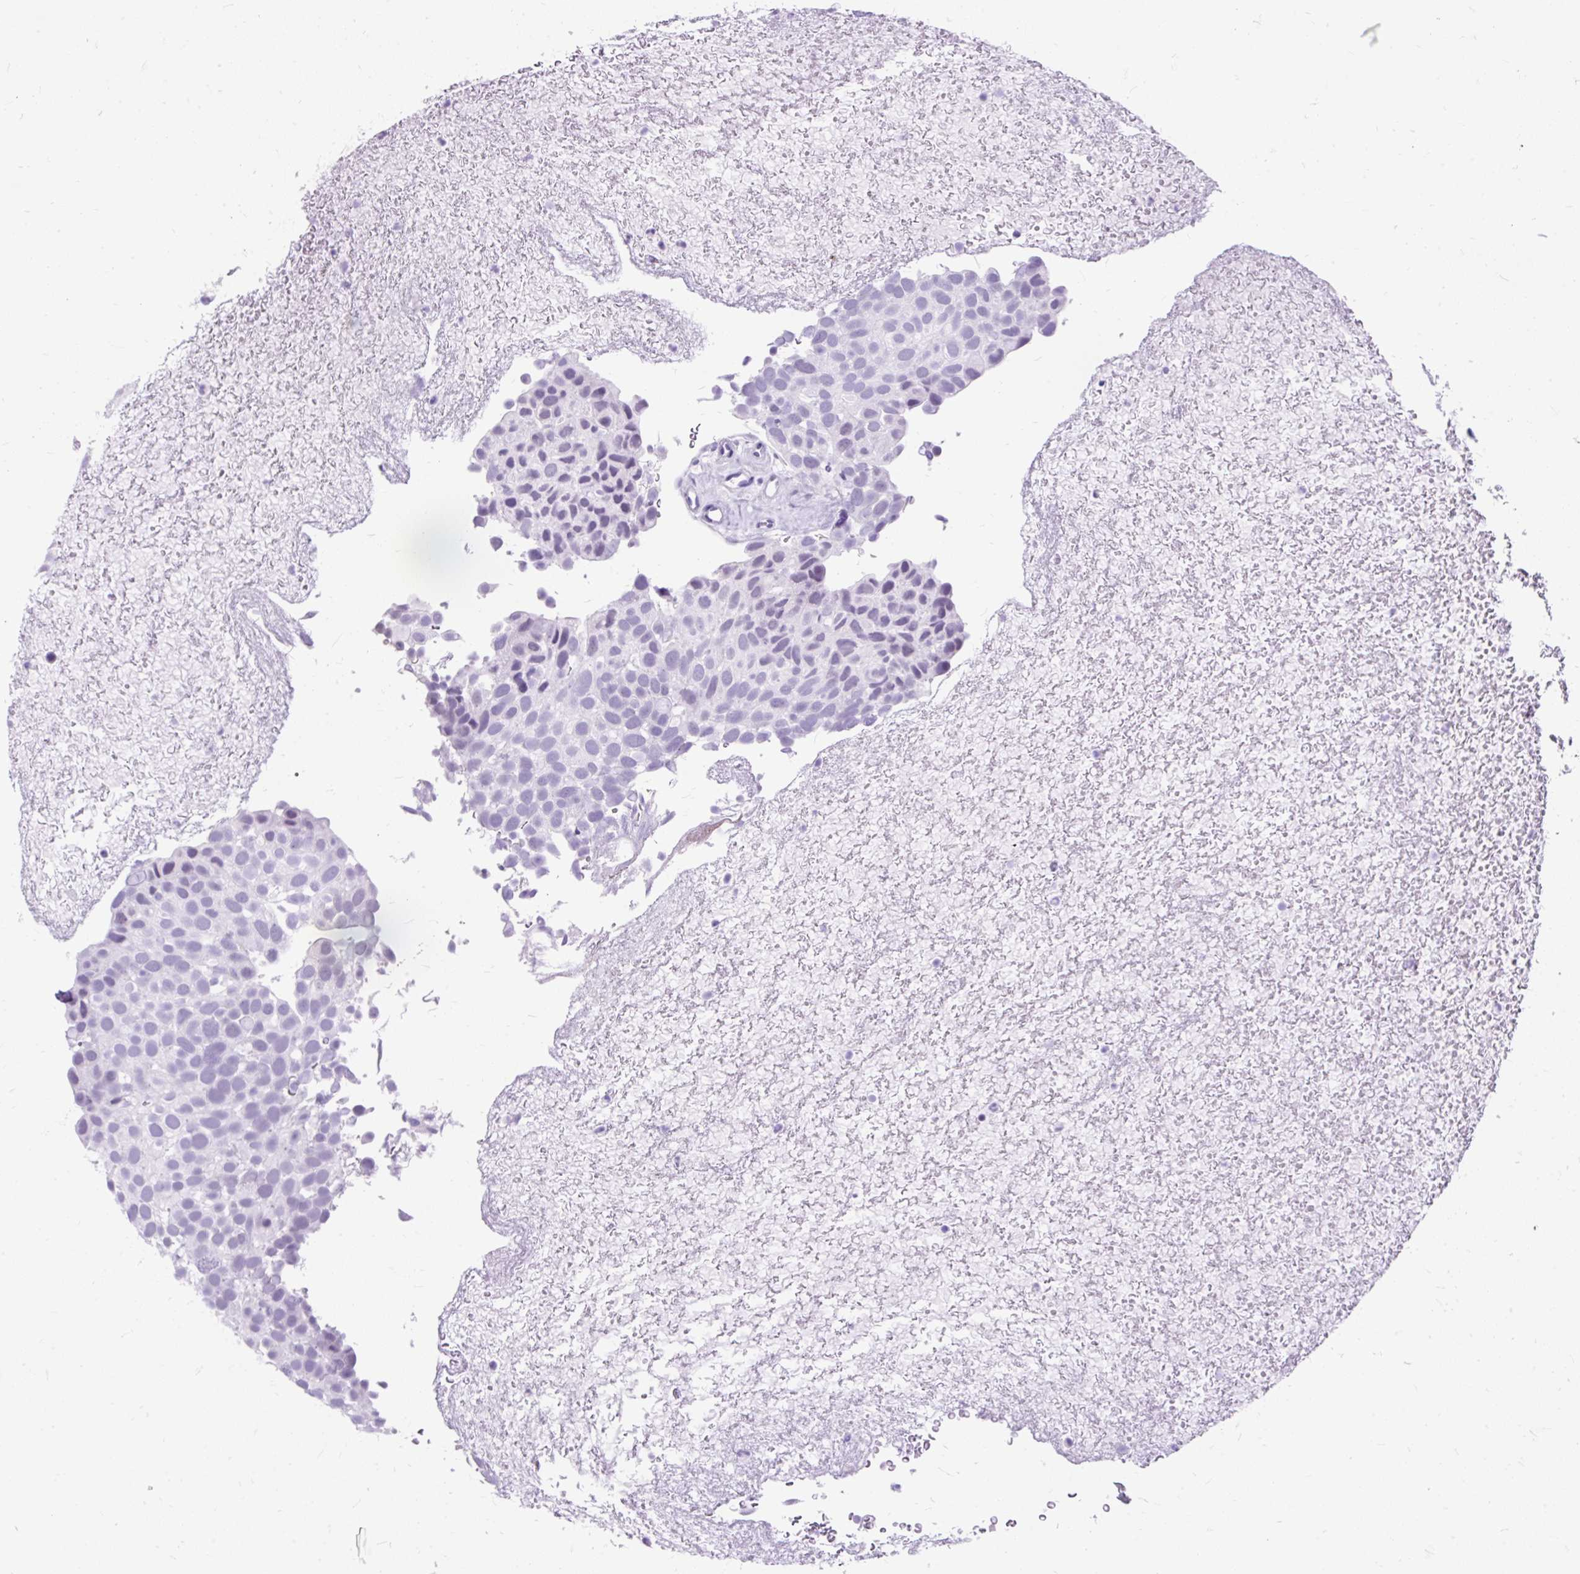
{"staining": {"intensity": "negative", "quantity": "none", "location": "none"}, "tissue": "urothelial cancer", "cell_type": "Tumor cells", "image_type": "cancer", "snomed": [{"axis": "morphology", "description": "Urothelial carcinoma, Low grade"}, {"axis": "topography", "description": "Urinary bladder"}], "caption": "Urothelial cancer was stained to show a protein in brown. There is no significant staining in tumor cells. The staining is performed using DAB (3,3'-diaminobenzidine) brown chromogen with nuclei counter-stained in using hematoxylin.", "gene": "SCGB1A1", "patient": {"sex": "male", "age": 78}}